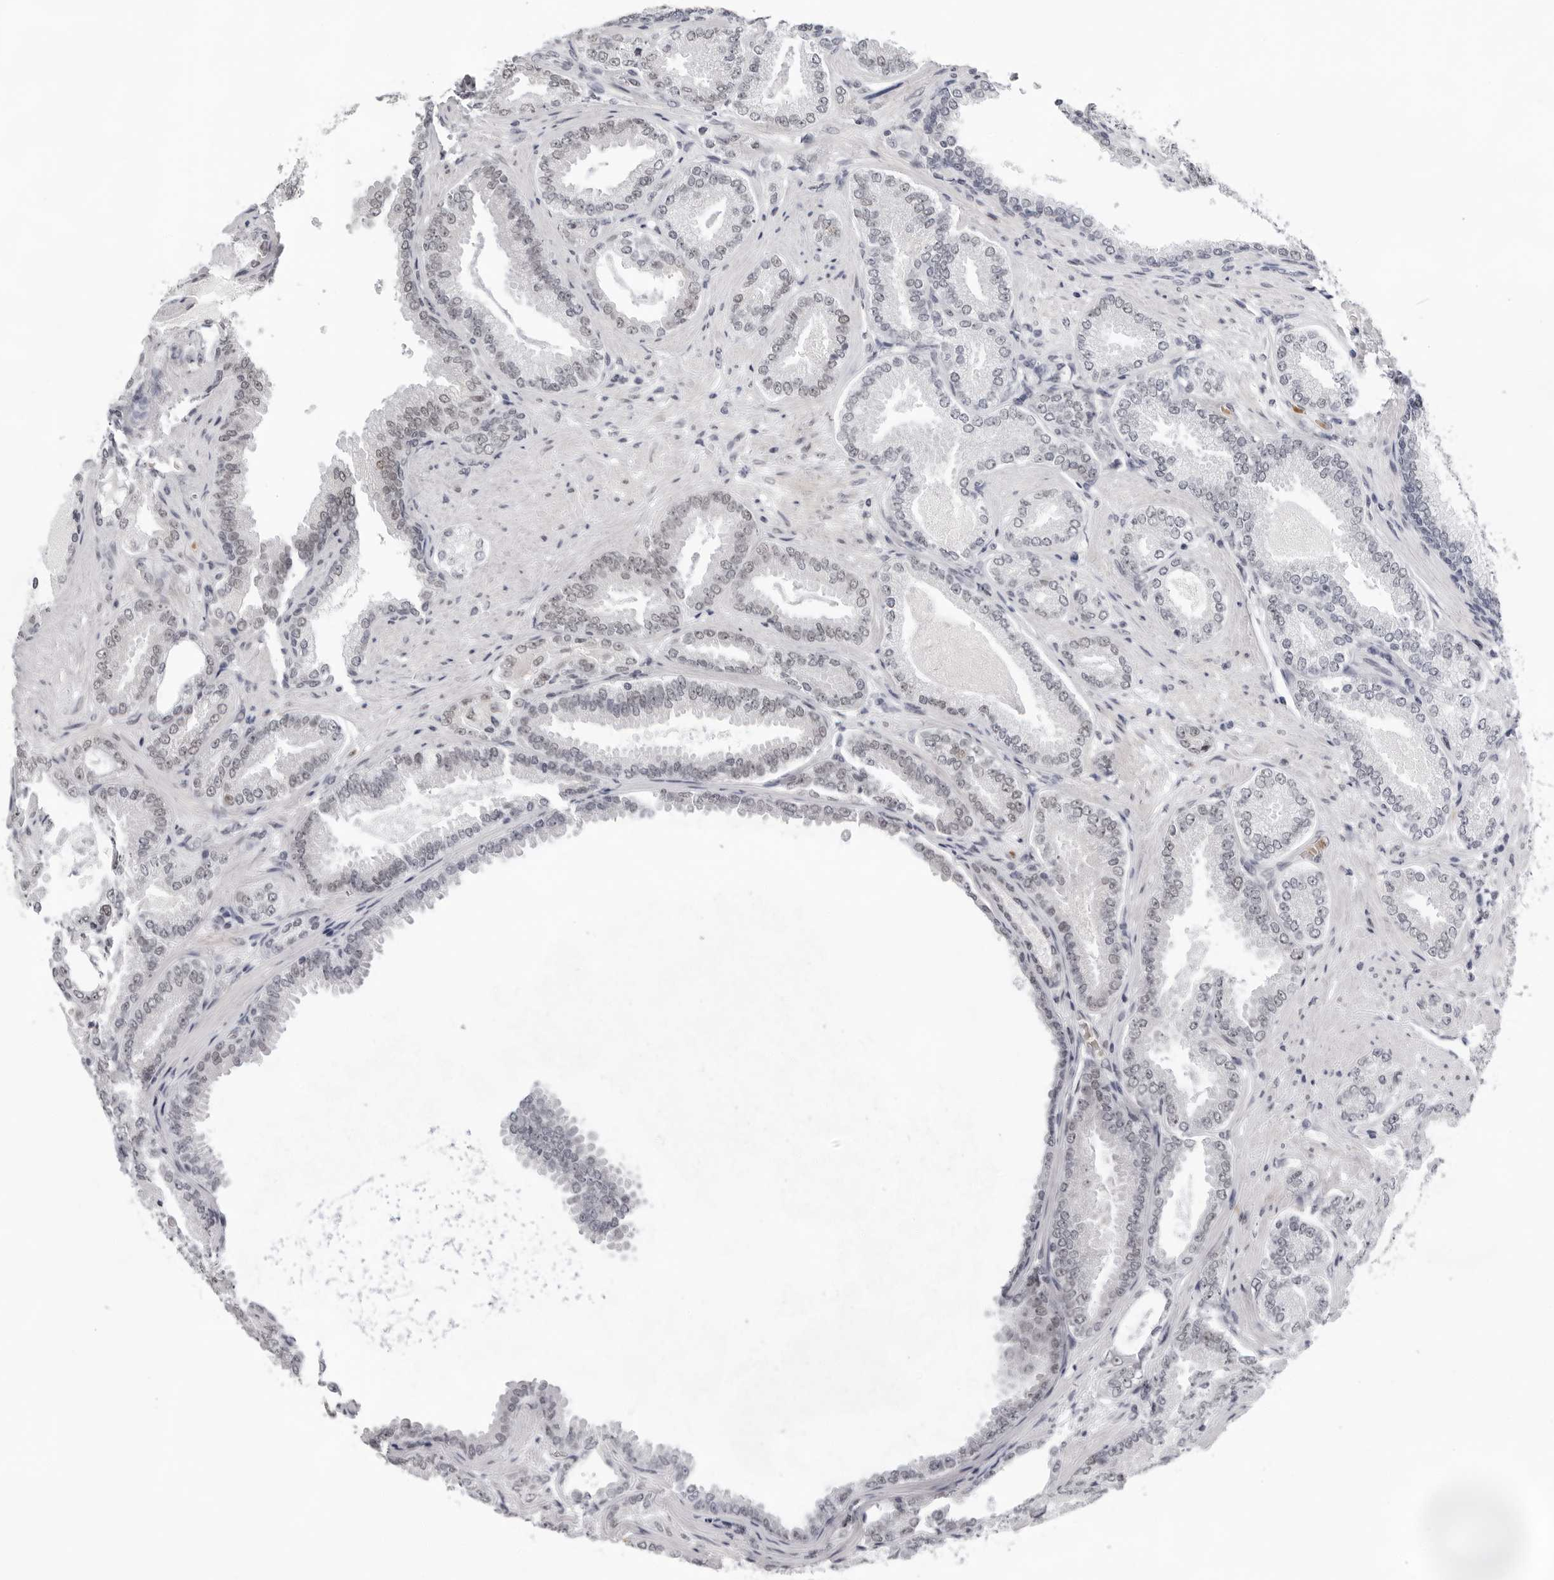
{"staining": {"intensity": "moderate", "quantity": "25%-75%", "location": "nuclear"}, "tissue": "prostate cancer", "cell_type": "Tumor cells", "image_type": "cancer", "snomed": [{"axis": "morphology", "description": "Adenocarcinoma, Low grade"}, {"axis": "topography", "description": "Prostate"}], "caption": "Protein staining shows moderate nuclear expression in approximately 25%-75% of tumor cells in prostate cancer (low-grade adenocarcinoma).", "gene": "USP1", "patient": {"sex": "male", "age": 71}}